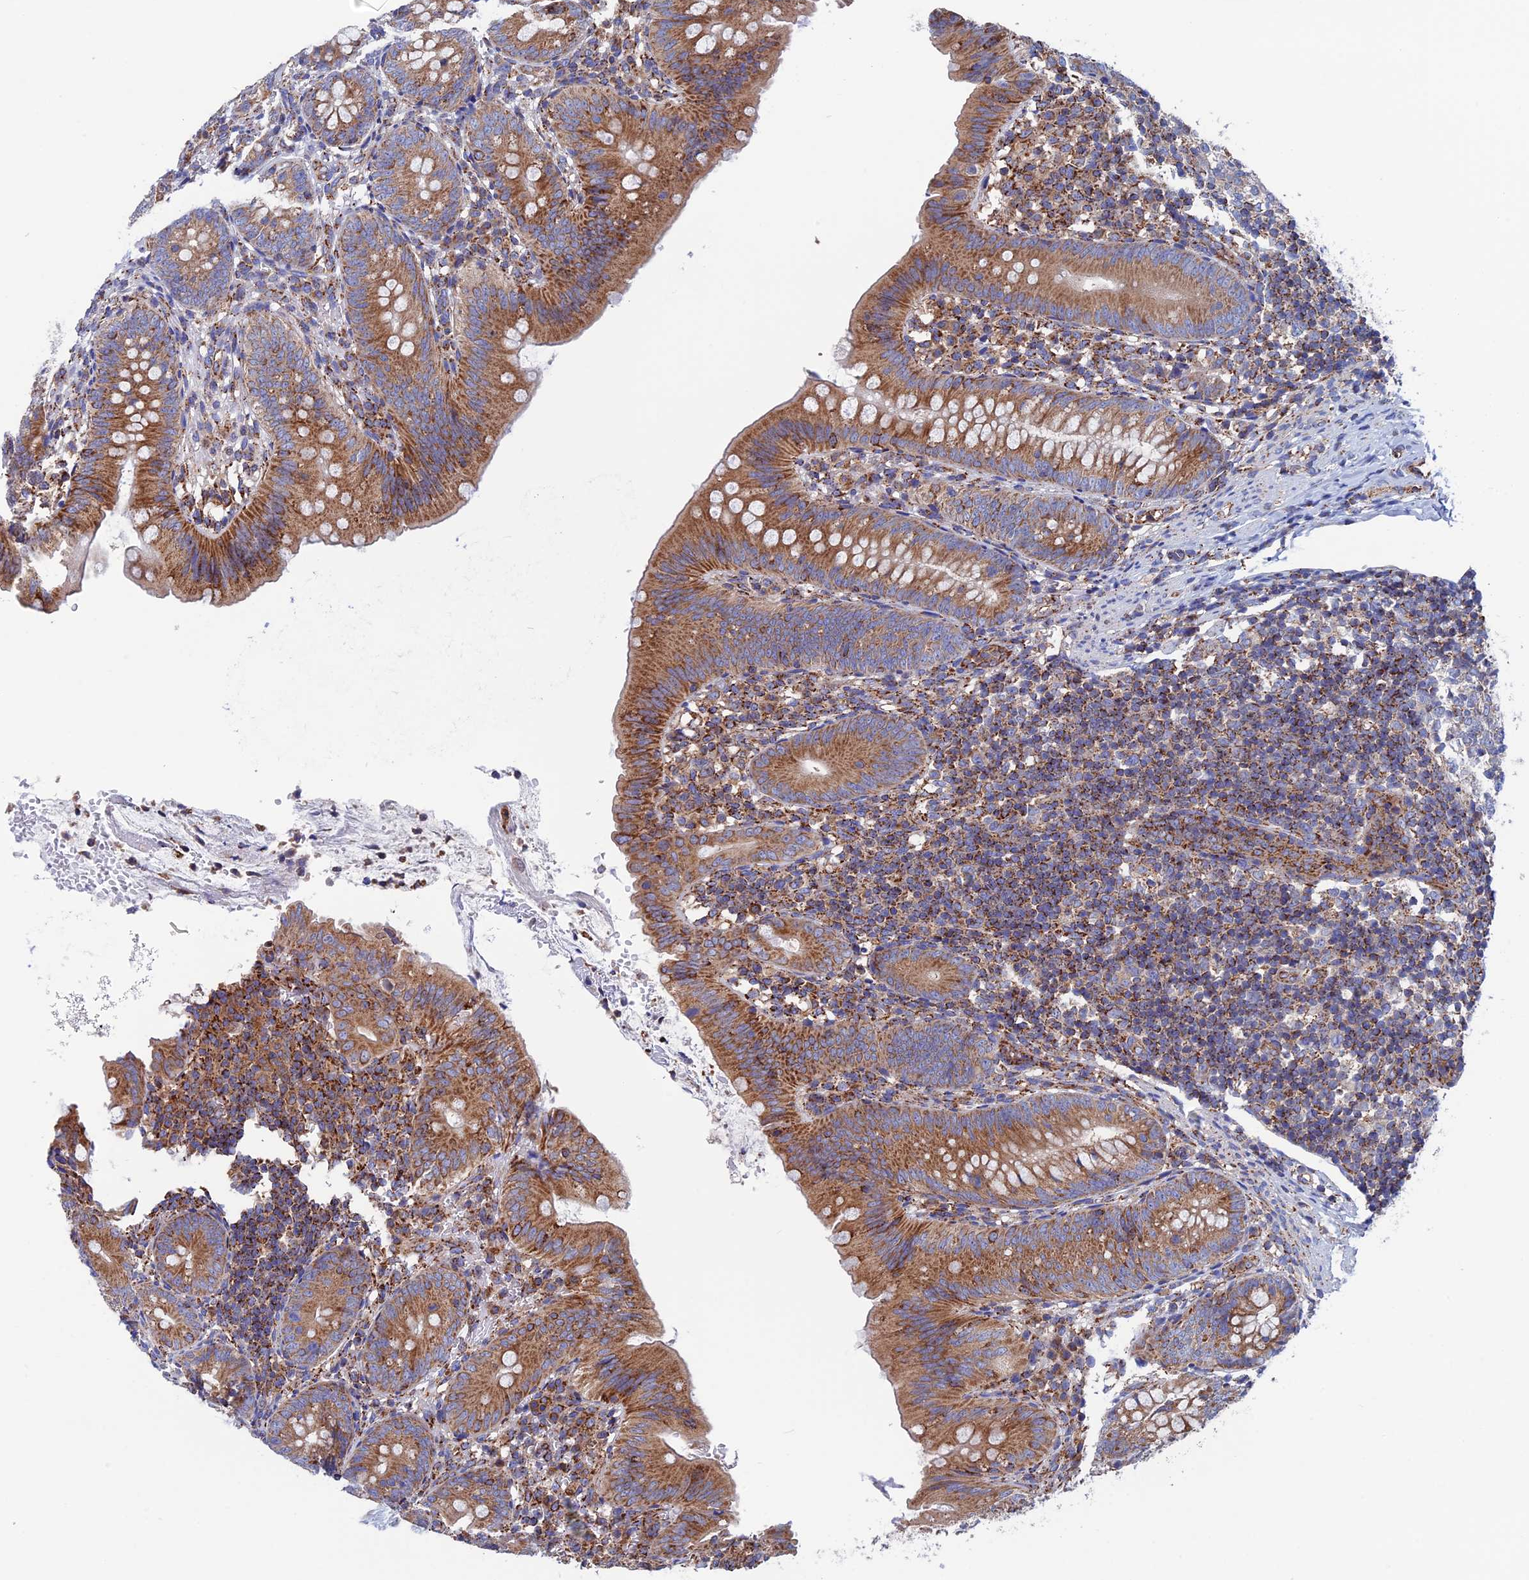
{"staining": {"intensity": "moderate", "quantity": ">75%", "location": "cytoplasmic/membranous"}, "tissue": "appendix", "cell_type": "Glandular cells", "image_type": "normal", "snomed": [{"axis": "morphology", "description": "Normal tissue, NOS"}, {"axis": "topography", "description": "Appendix"}], "caption": "DAB (3,3'-diaminobenzidine) immunohistochemical staining of benign human appendix reveals moderate cytoplasmic/membranous protein expression in approximately >75% of glandular cells.", "gene": "WDR83", "patient": {"sex": "male", "age": 1}}